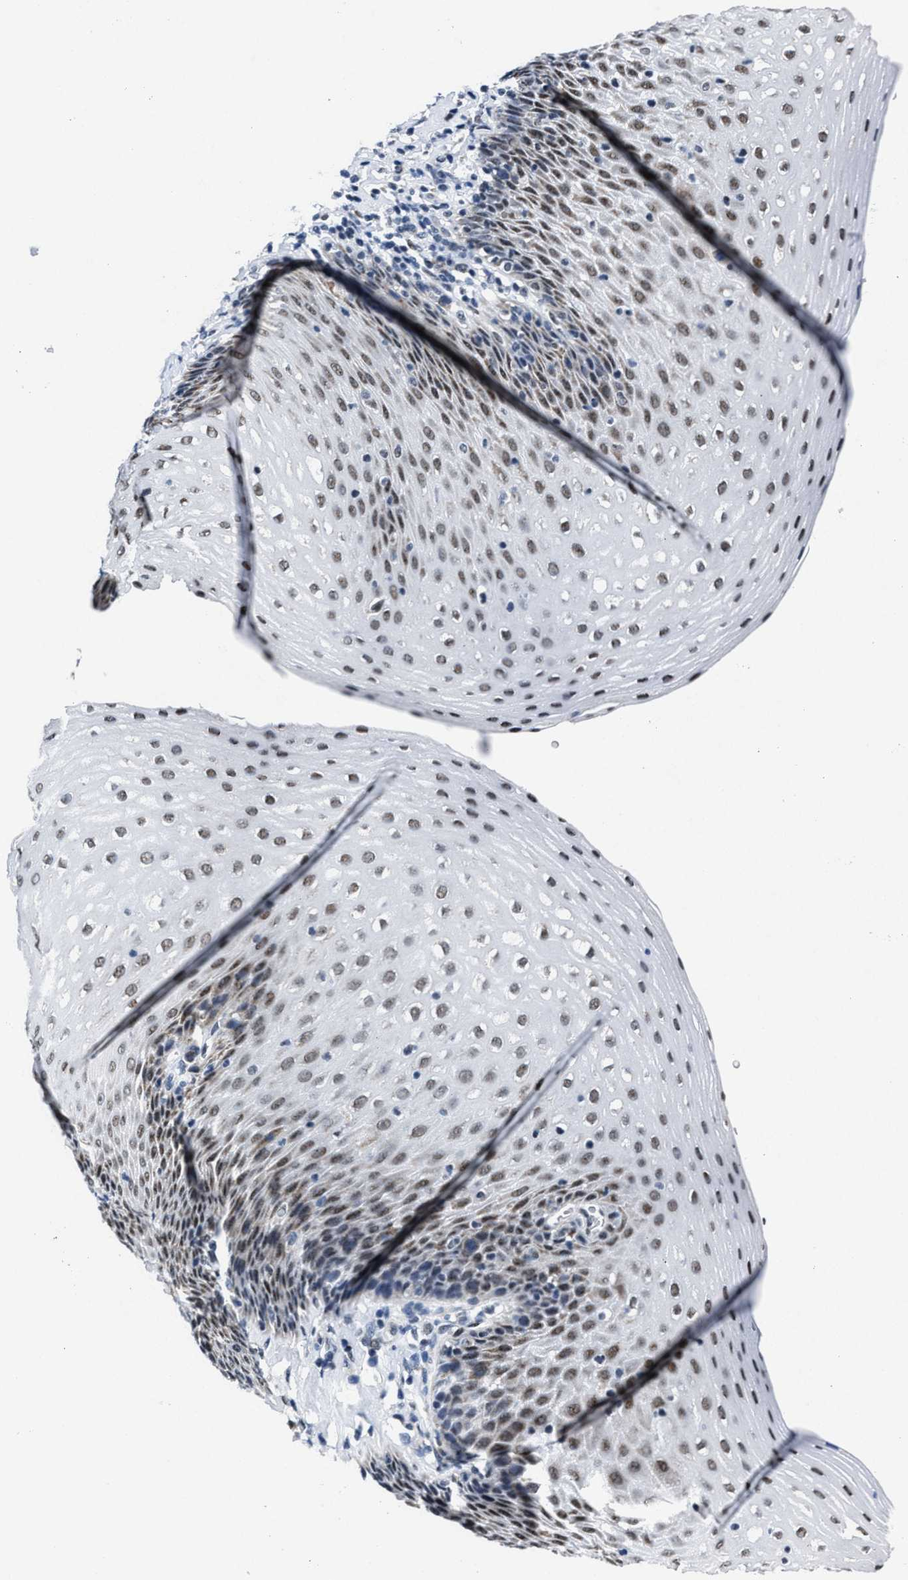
{"staining": {"intensity": "moderate", "quantity": "25%-75%", "location": "nuclear"}, "tissue": "esophagus", "cell_type": "Squamous epithelial cells", "image_type": "normal", "snomed": [{"axis": "morphology", "description": "Normal tissue, NOS"}, {"axis": "topography", "description": "Esophagus"}], "caption": "High-magnification brightfield microscopy of normal esophagus stained with DAB (3,3'-diaminobenzidine) (brown) and counterstained with hematoxylin (blue). squamous epithelial cells exhibit moderate nuclear positivity is seen in approximately25%-75% of cells.", "gene": "ID3", "patient": {"sex": "female", "age": 61}}